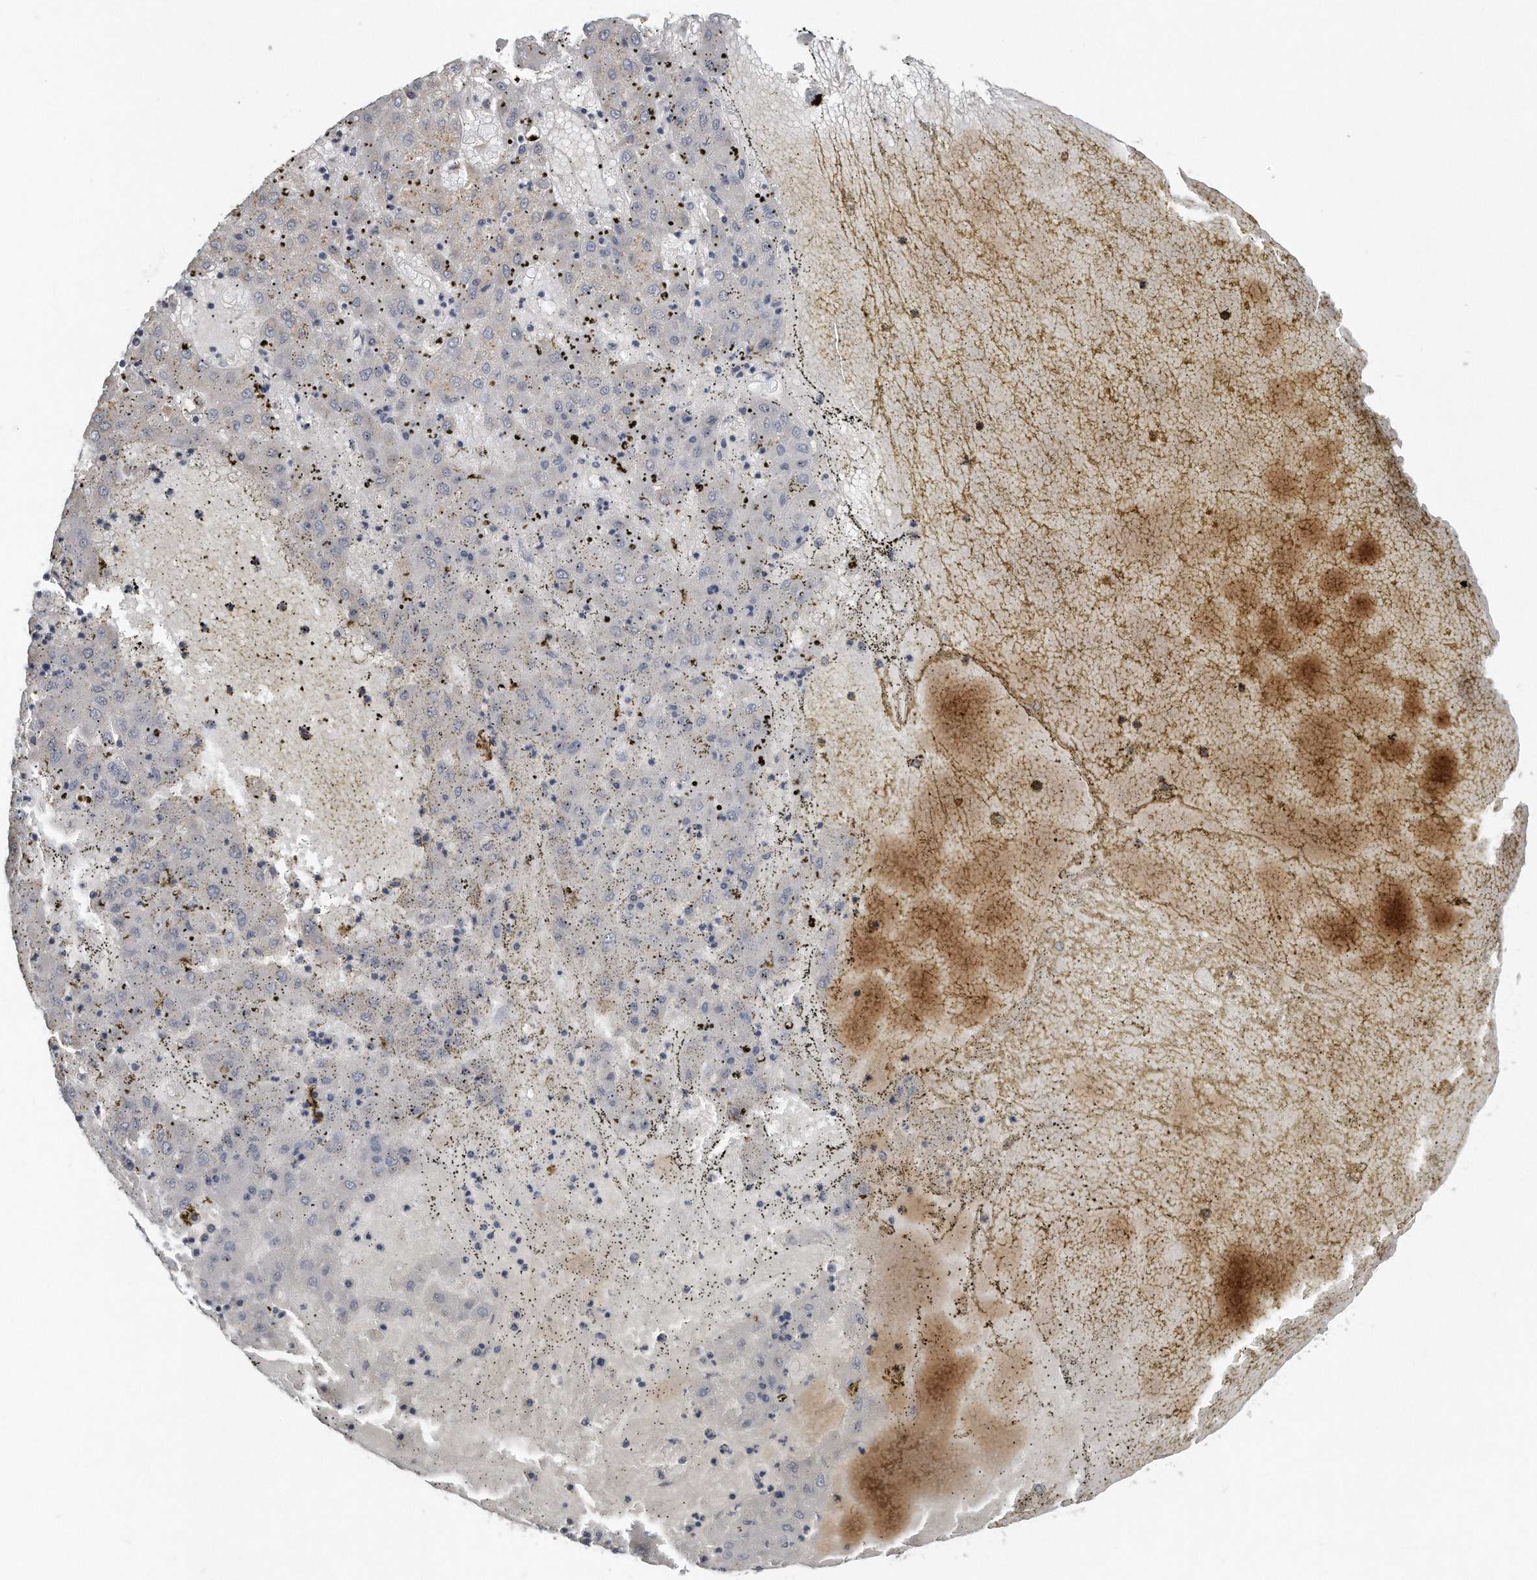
{"staining": {"intensity": "negative", "quantity": "none", "location": "none"}, "tissue": "liver cancer", "cell_type": "Tumor cells", "image_type": "cancer", "snomed": [{"axis": "morphology", "description": "Carcinoma, Hepatocellular, NOS"}, {"axis": "topography", "description": "Liver"}], "caption": "Immunohistochemistry micrograph of human liver cancer (hepatocellular carcinoma) stained for a protein (brown), which reveals no expression in tumor cells. (DAB immunohistochemistry, high magnification).", "gene": "CAMK1", "patient": {"sex": "male", "age": 72}}